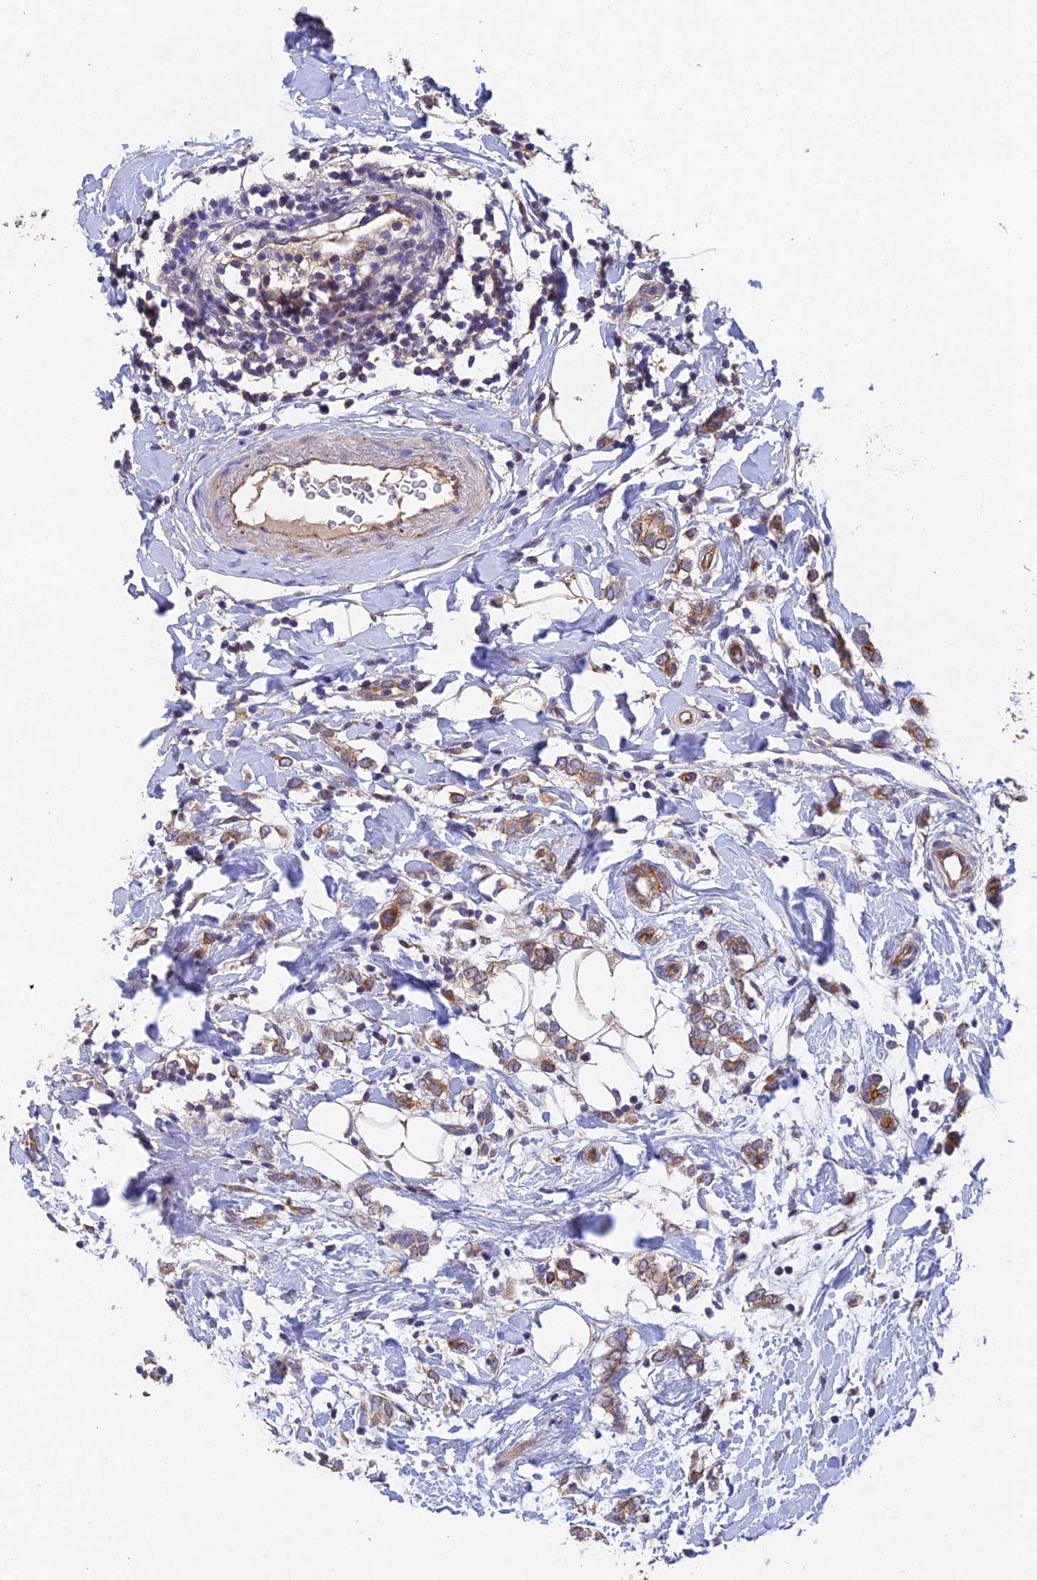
{"staining": {"intensity": "moderate", "quantity": "25%-75%", "location": "cytoplasmic/membranous"}, "tissue": "breast cancer", "cell_type": "Tumor cells", "image_type": "cancer", "snomed": [{"axis": "morphology", "description": "Normal tissue, NOS"}, {"axis": "morphology", "description": "Lobular carcinoma"}, {"axis": "topography", "description": "Breast"}], "caption": "Immunohistochemistry (IHC) staining of breast cancer, which reveals medium levels of moderate cytoplasmic/membranous expression in approximately 25%-75% of tumor cells indicating moderate cytoplasmic/membranous protein staining. The staining was performed using DAB (brown) for protein detection and nuclei were counterstained in hematoxylin (blue).", "gene": "NSMCE1", "patient": {"sex": "female", "age": 47}}